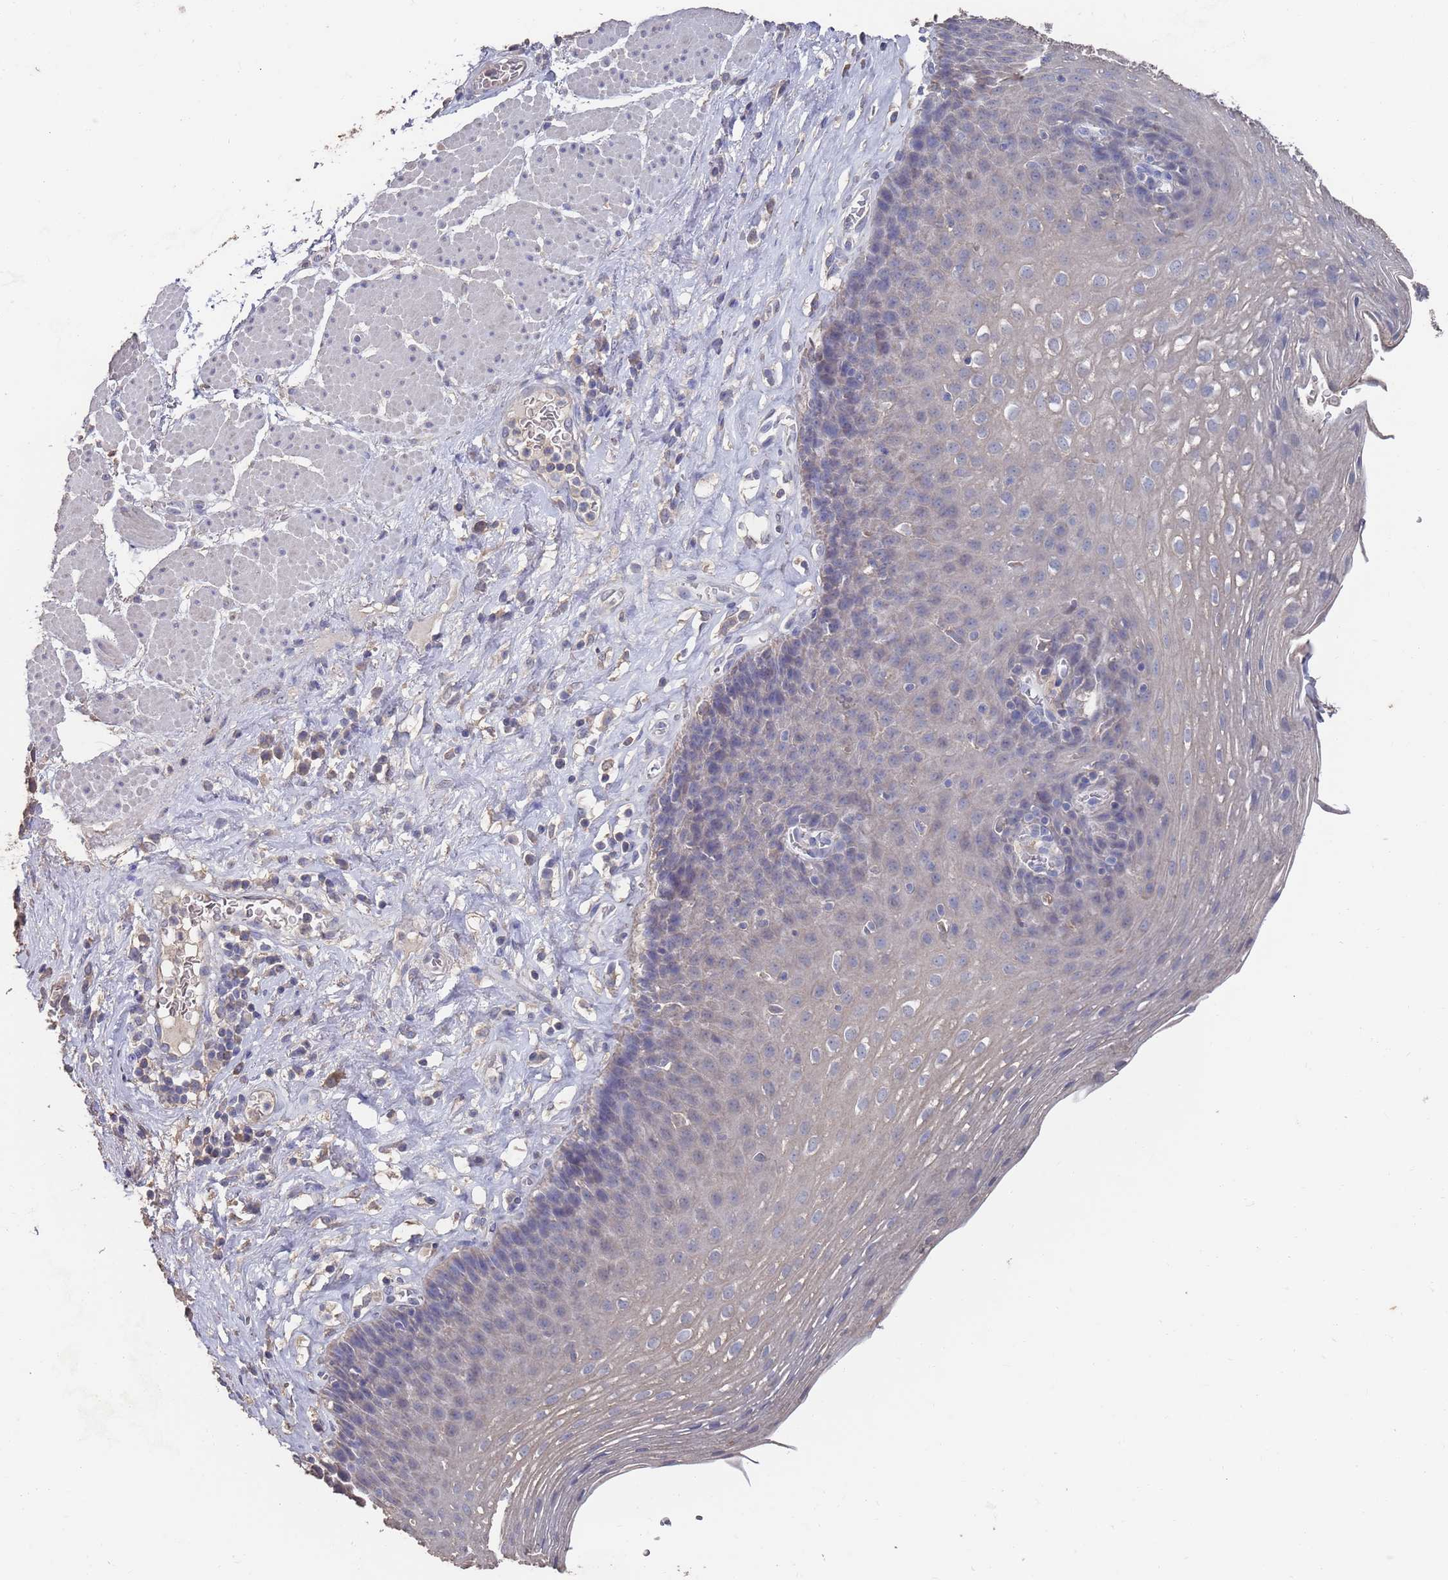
{"staining": {"intensity": "negative", "quantity": "none", "location": "none"}, "tissue": "esophagus", "cell_type": "Squamous epithelial cells", "image_type": "normal", "snomed": [{"axis": "morphology", "description": "Normal tissue, NOS"}, {"axis": "topography", "description": "Esophagus"}], "caption": "Immunohistochemistry (IHC) of benign esophagus displays no staining in squamous epithelial cells. Brightfield microscopy of IHC stained with DAB (3,3'-diaminobenzidine) (brown) and hematoxylin (blue), captured at high magnification.", "gene": "BTBD18", "patient": {"sex": "female", "age": 66}}